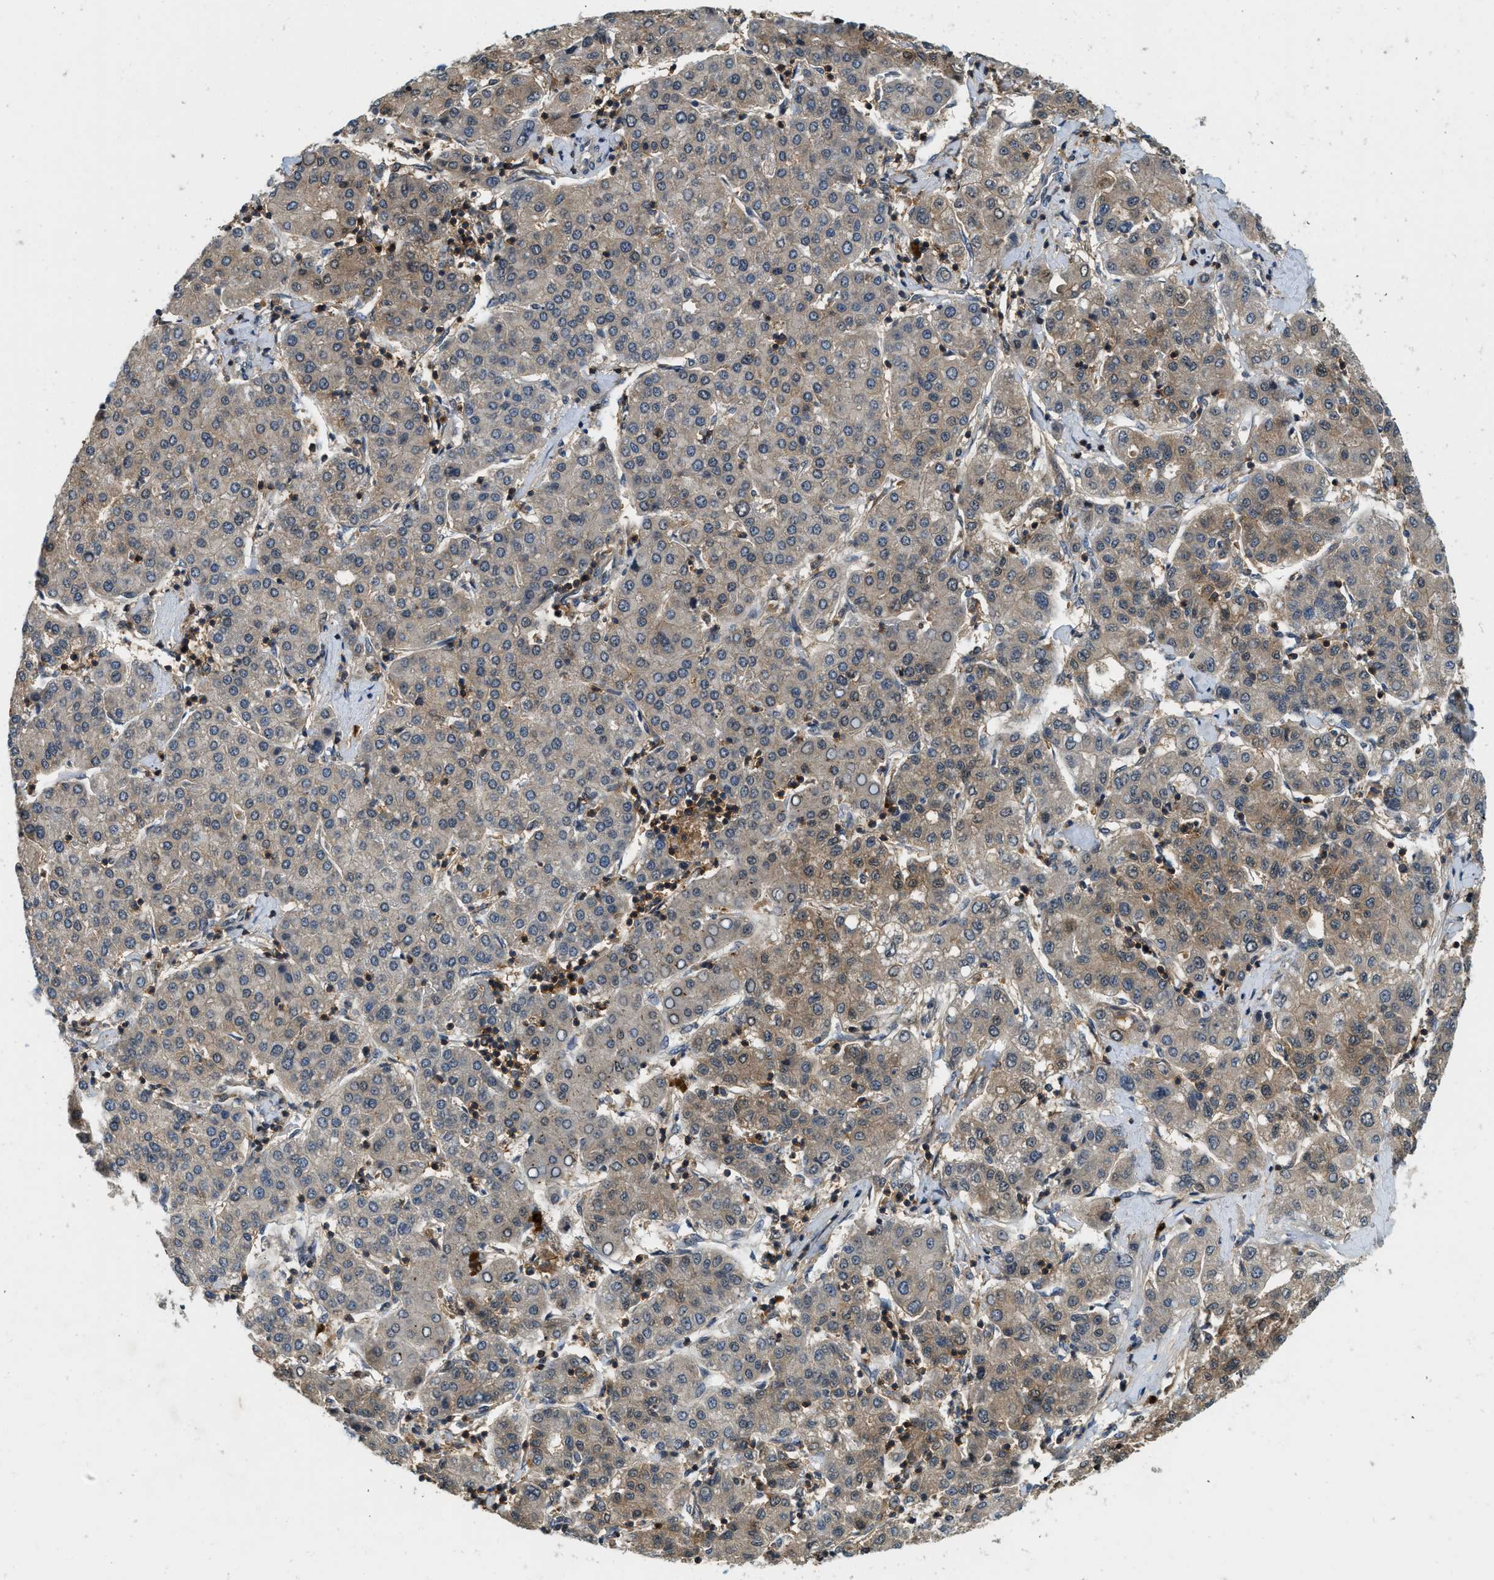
{"staining": {"intensity": "weak", "quantity": ">75%", "location": "cytoplasmic/membranous"}, "tissue": "liver cancer", "cell_type": "Tumor cells", "image_type": "cancer", "snomed": [{"axis": "morphology", "description": "Carcinoma, Hepatocellular, NOS"}, {"axis": "topography", "description": "Liver"}], "caption": "Immunohistochemical staining of liver cancer (hepatocellular carcinoma) displays low levels of weak cytoplasmic/membranous staining in about >75% of tumor cells.", "gene": "GMPPB", "patient": {"sex": "male", "age": 65}}